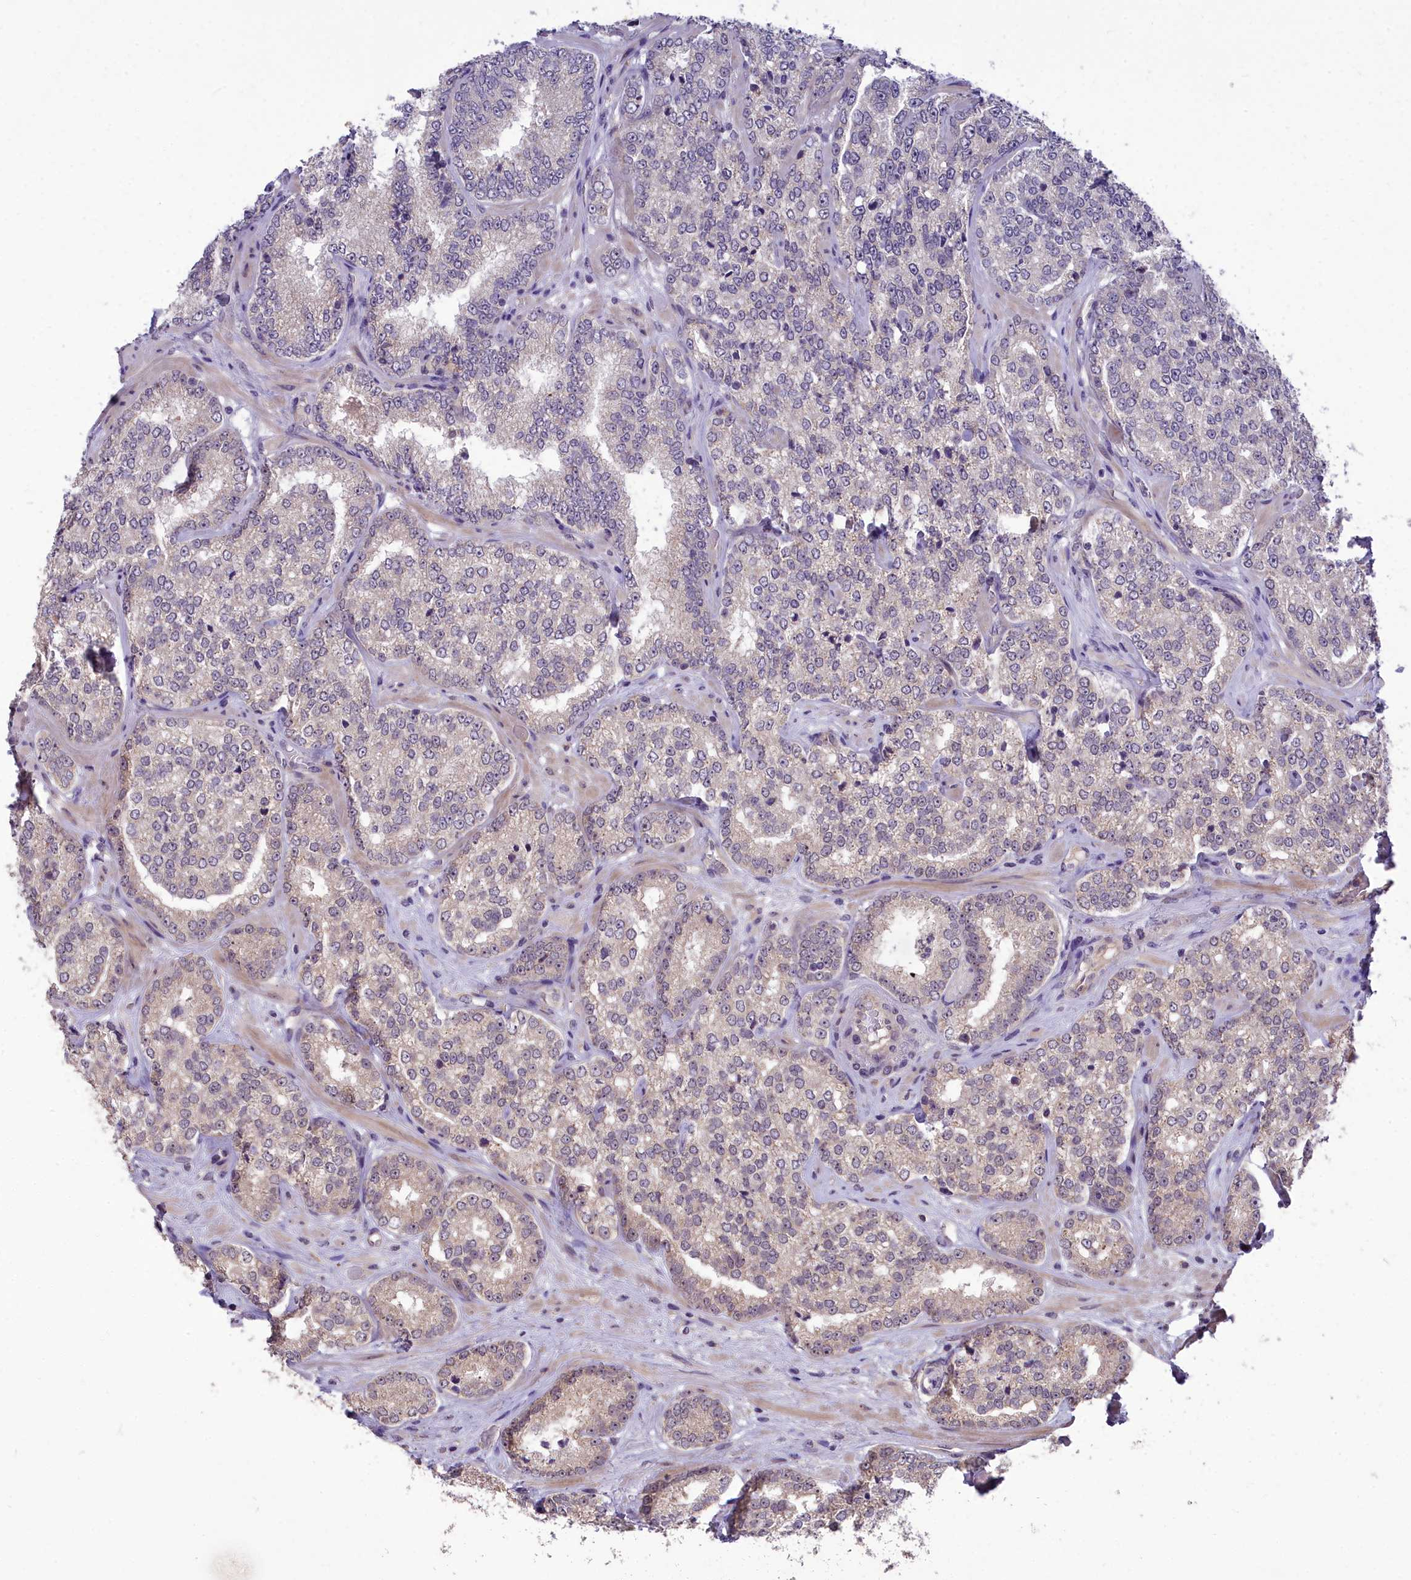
{"staining": {"intensity": "weak", "quantity": "<25%", "location": "cytoplasmic/membranous"}, "tissue": "prostate cancer", "cell_type": "Tumor cells", "image_type": "cancer", "snomed": [{"axis": "morphology", "description": "Normal tissue, NOS"}, {"axis": "morphology", "description": "Adenocarcinoma, High grade"}, {"axis": "topography", "description": "Prostate"}], "caption": "The micrograph shows no staining of tumor cells in adenocarcinoma (high-grade) (prostate).", "gene": "ZNF333", "patient": {"sex": "male", "age": 83}}